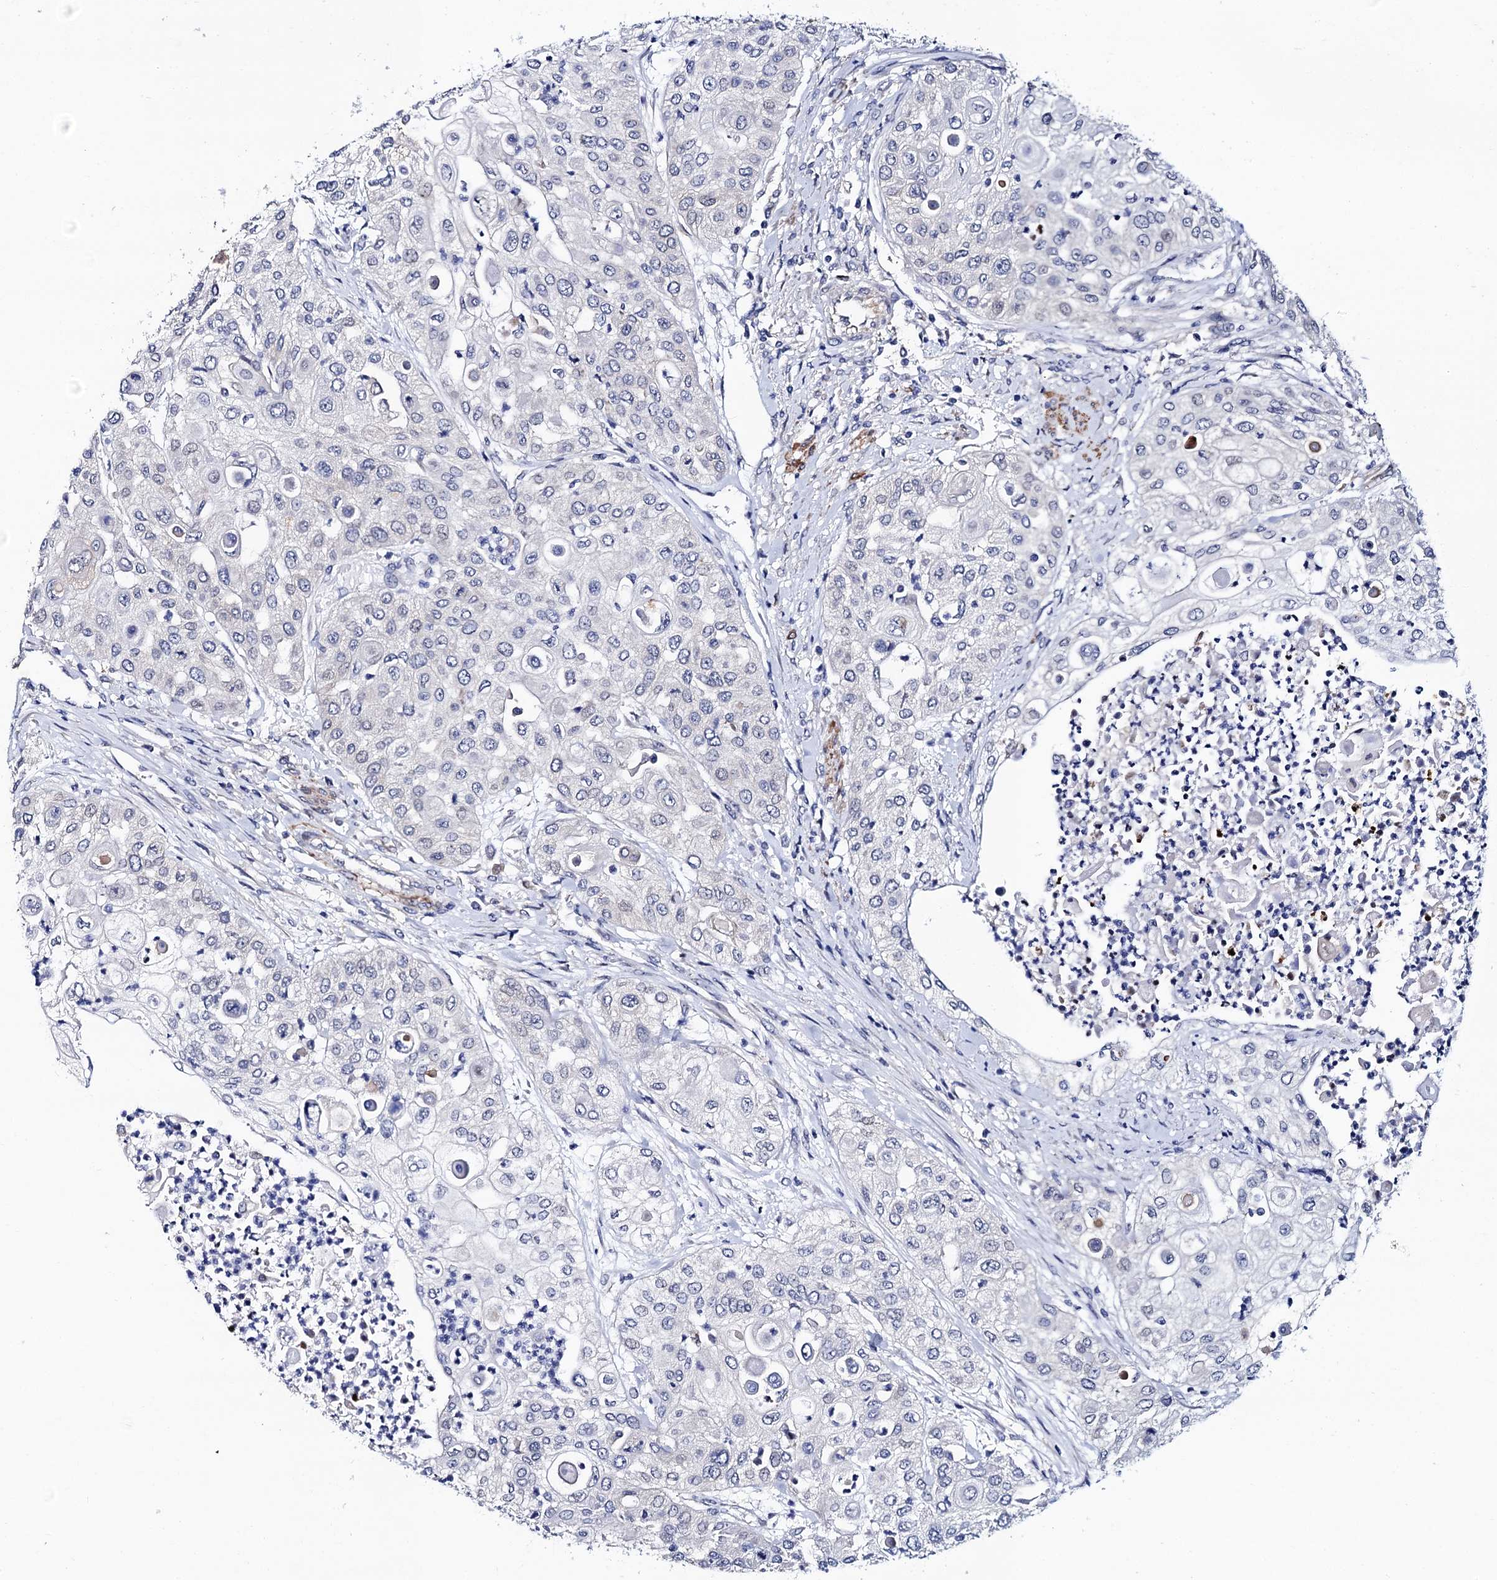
{"staining": {"intensity": "negative", "quantity": "none", "location": "none"}, "tissue": "urothelial cancer", "cell_type": "Tumor cells", "image_type": "cancer", "snomed": [{"axis": "morphology", "description": "Urothelial carcinoma, High grade"}, {"axis": "topography", "description": "Urinary bladder"}], "caption": "This is a micrograph of immunohistochemistry staining of urothelial cancer, which shows no positivity in tumor cells.", "gene": "ZDHHC18", "patient": {"sex": "female", "age": 79}}